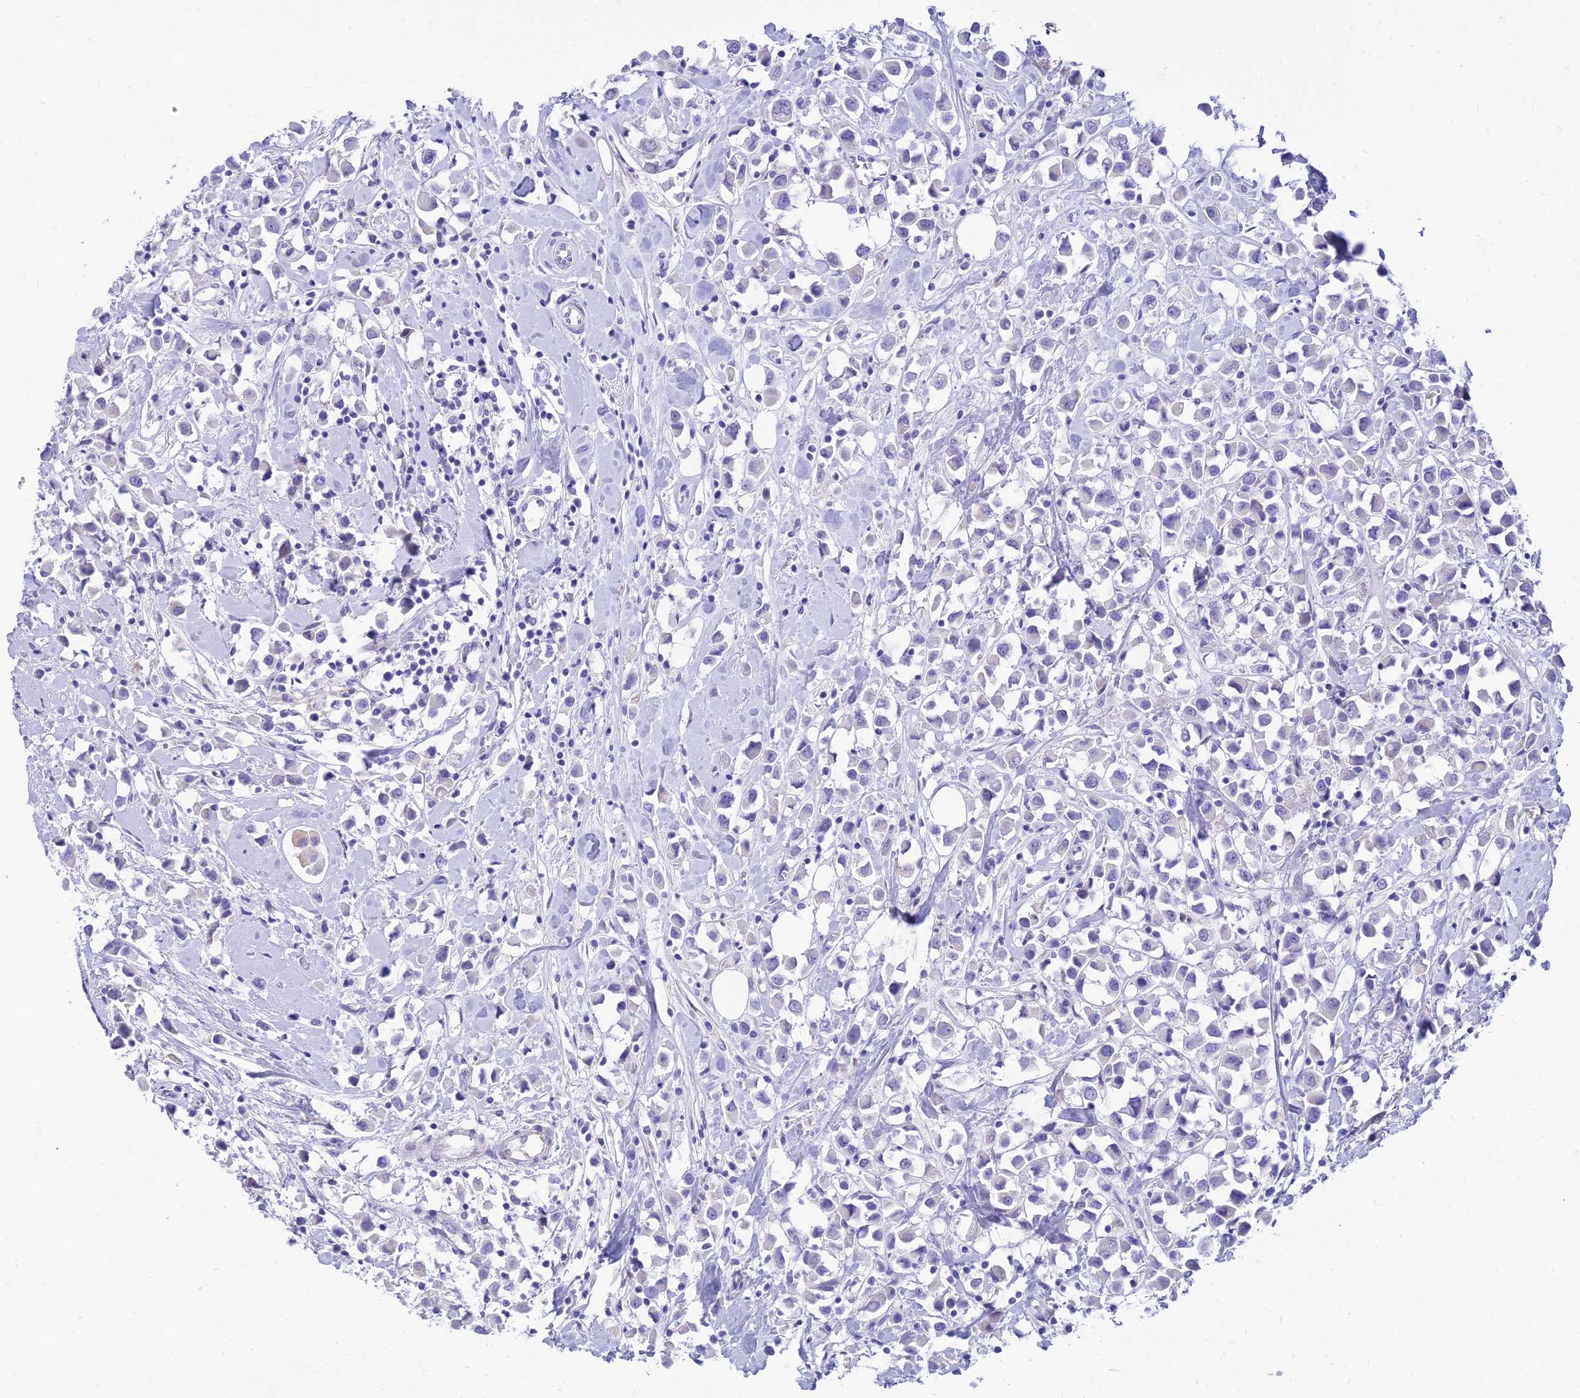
{"staining": {"intensity": "negative", "quantity": "none", "location": "none"}, "tissue": "breast cancer", "cell_type": "Tumor cells", "image_type": "cancer", "snomed": [{"axis": "morphology", "description": "Duct carcinoma"}, {"axis": "topography", "description": "Breast"}], "caption": "This is an immunohistochemistry (IHC) photomicrograph of breast cancer (infiltrating ductal carcinoma). There is no positivity in tumor cells.", "gene": "TAC3", "patient": {"sex": "female", "age": 61}}